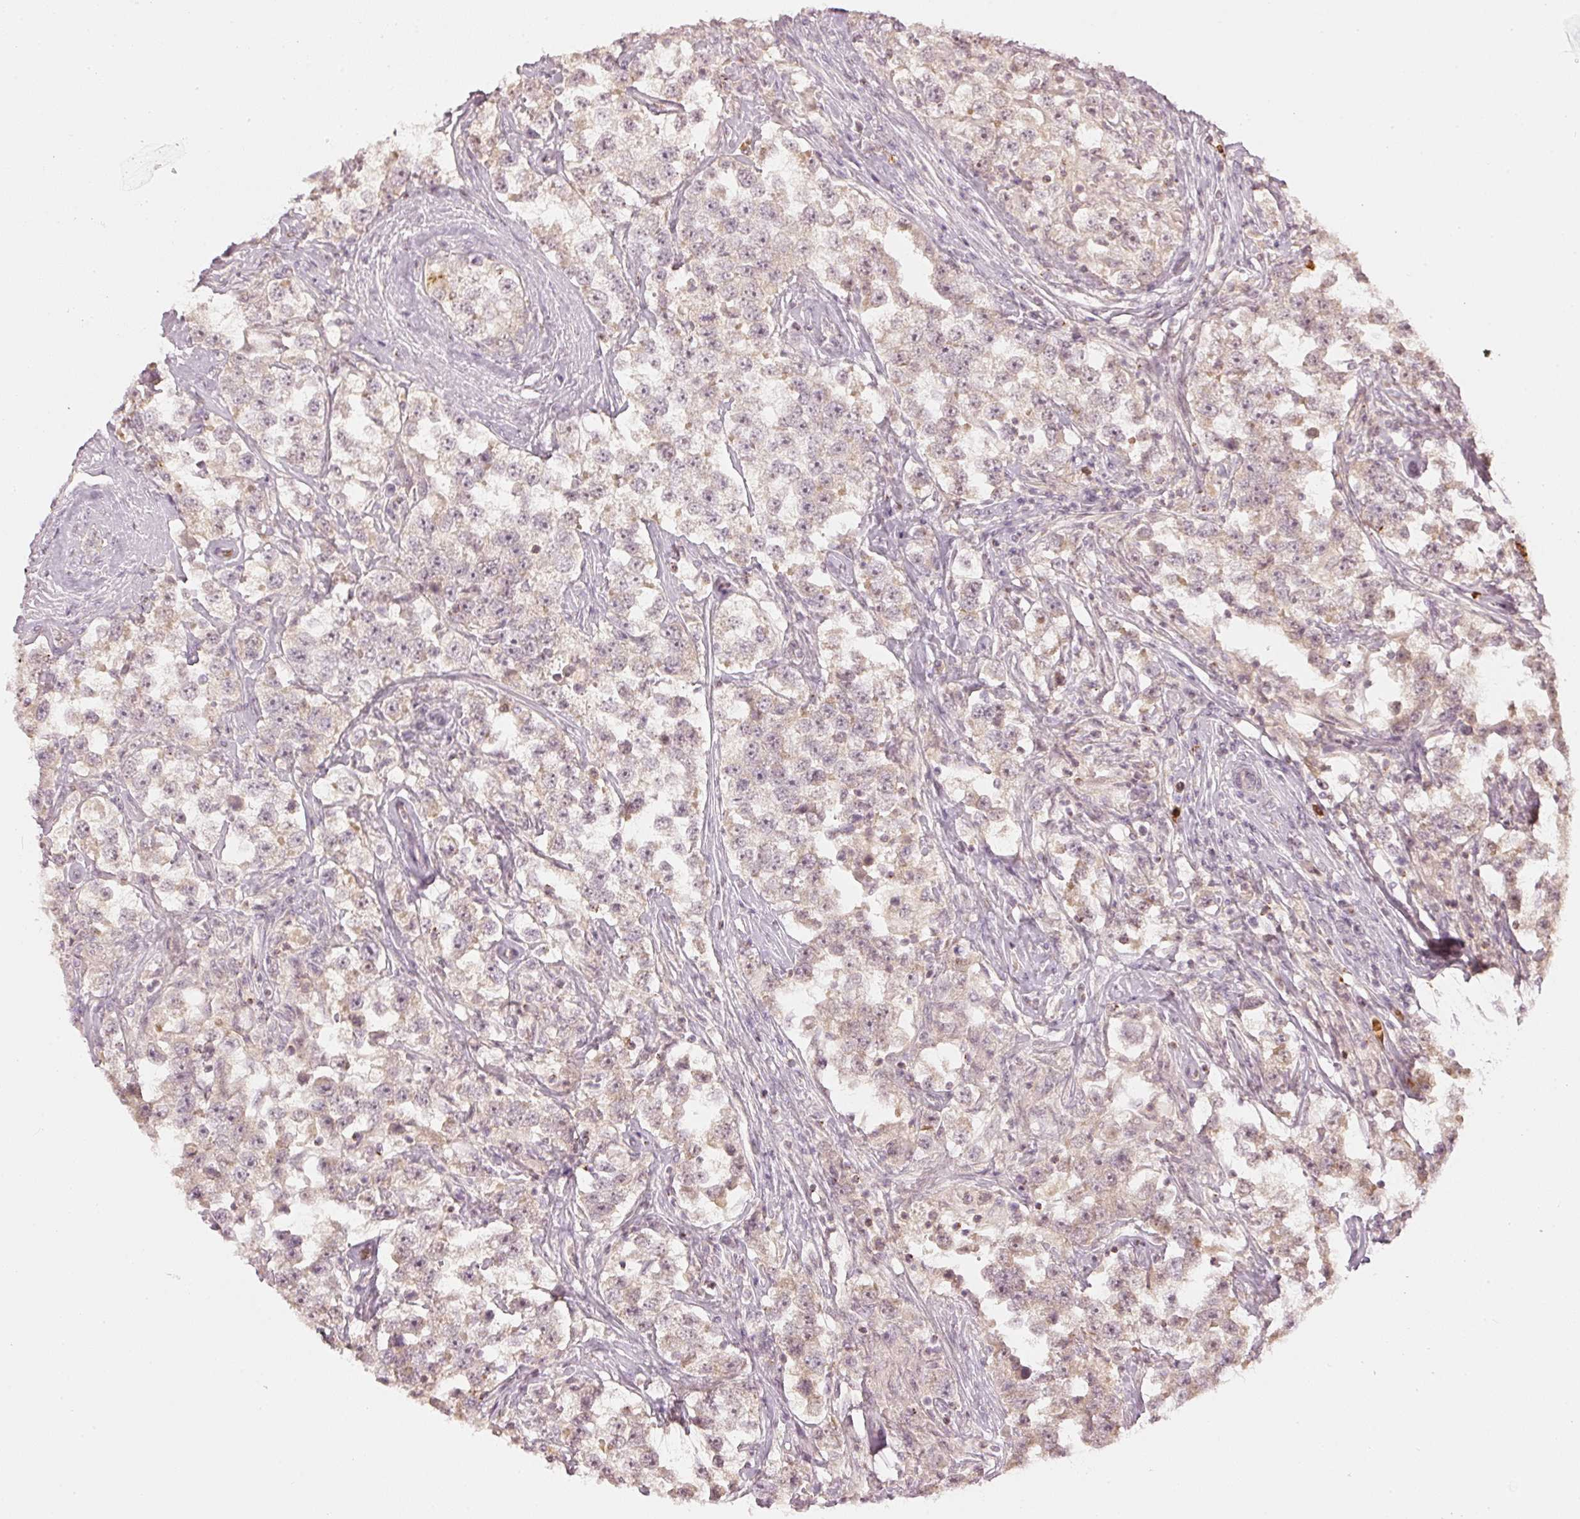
{"staining": {"intensity": "weak", "quantity": "25%-75%", "location": "cytoplasmic/membranous"}, "tissue": "testis cancer", "cell_type": "Tumor cells", "image_type": "cancer", "snomed": [{"axis": "morphology", "description": "Seminoma, NOS"}, {"axis": "topography", "description": "Testis"}], "caption": "DAB (3,3'-diaminobenzidine) immunohistochemical staining of testis seminoma exhibits weak cytoplasmic/membranous protein expression in approximately 25%-75% of tumor cells.", "gene": "GZMA", "patient": {"sex": "male", "age": 46}}